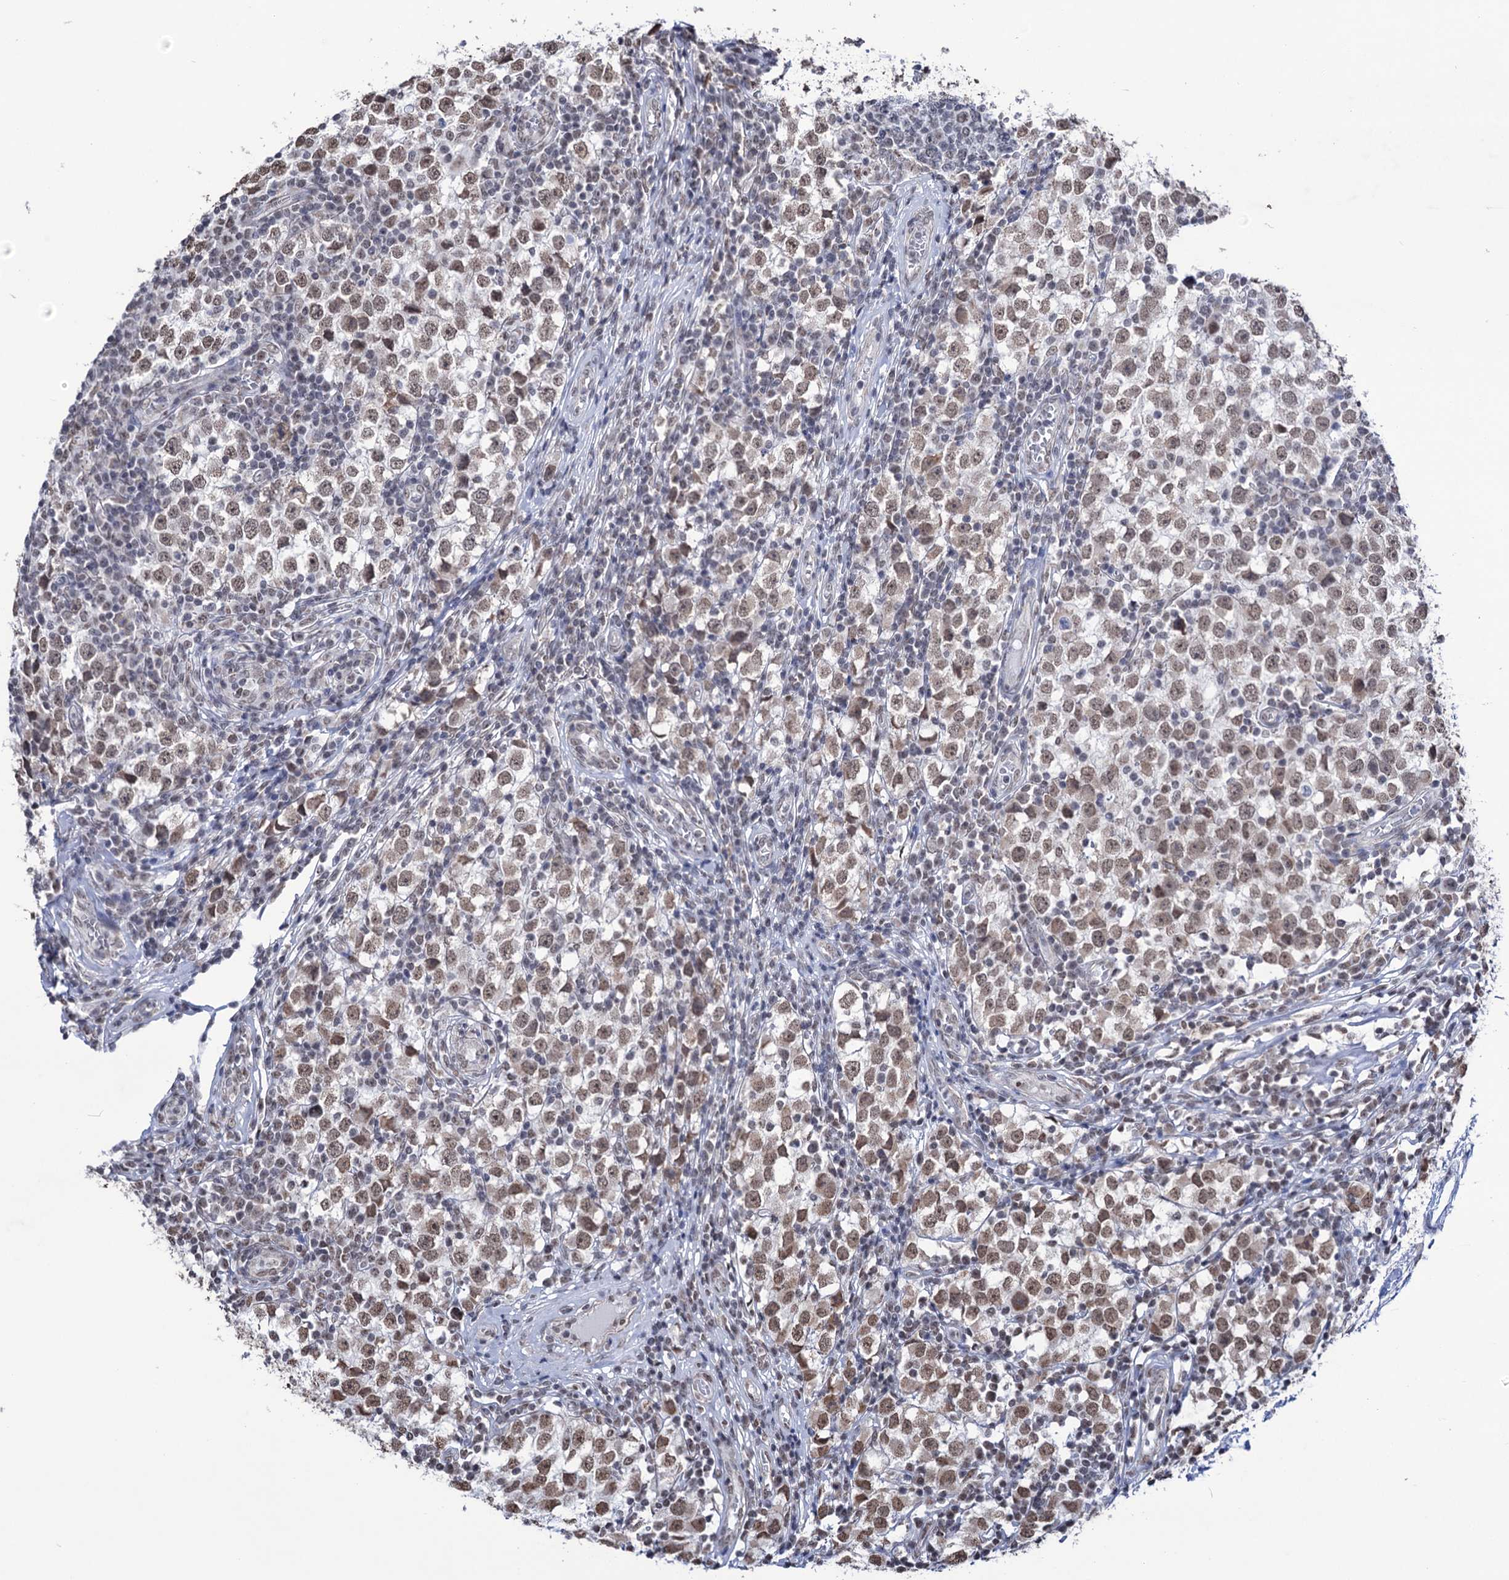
{"staining": {"intensity": "moderate", "quantity": ">75%", "location": "nuclear"}, "tissue": "testis cancer", "cell_type": "Tumor cells", "image_type": "cancer", "snomed": [{"axis": "morphology", "description": "Seminoma, NOS"}, {"axis": "topography", "description": "Testis"}], "caption": "Human testis cancer stained with a brown dye reveals moderate nuclear positive positivity in approximately >75% of tumor cells.", "gene": "ABHD10", "patient": {"sex": "male", "age": 65}}